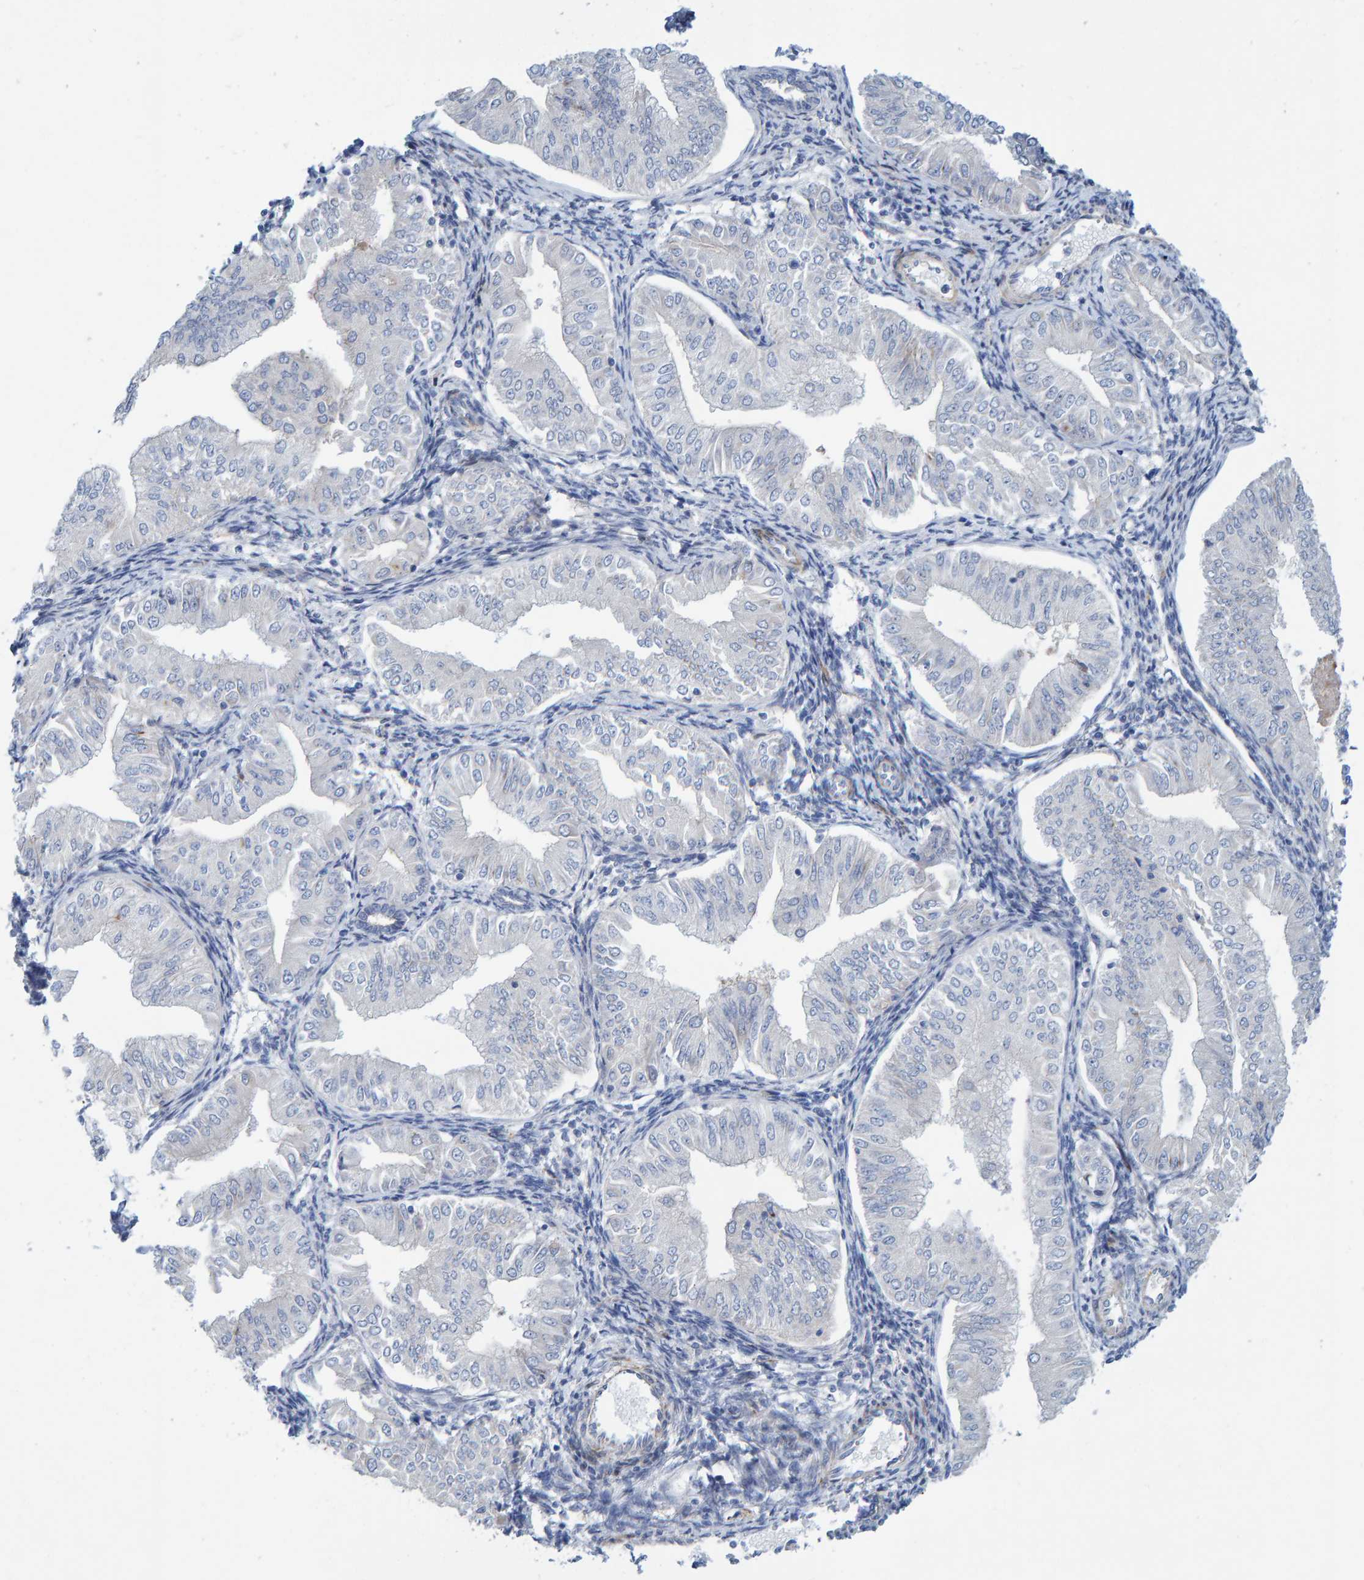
{"staining": {"intensity": "negative", "quantity": "none", "location": "none"}, "tissue": "endometrial cancer", "cell_type": "Tumor cells", "image_type": "cancer", "snomed": [{"axis": "morphology", "description": "Normal tissue, NOS"}, {"axis": "morphology", "description": "Adenocarcinoma, NOS"}, {"axis": "topography", "description": "Endometrium"}], "caption": "High power microscopy photomicrograph of an IHC photomicrograph of endometrial cancer, revealing no significant positivity in tumor cells. (Stains: DAB (3,3'-diaminobenzidine) immunohistochemistry (IHC) with hematoxylin counter stain, Microscopy: brightfield microscopy at high magnification).", "gene": "POLG2", "patient": {"sex": "female", "age": 53}}